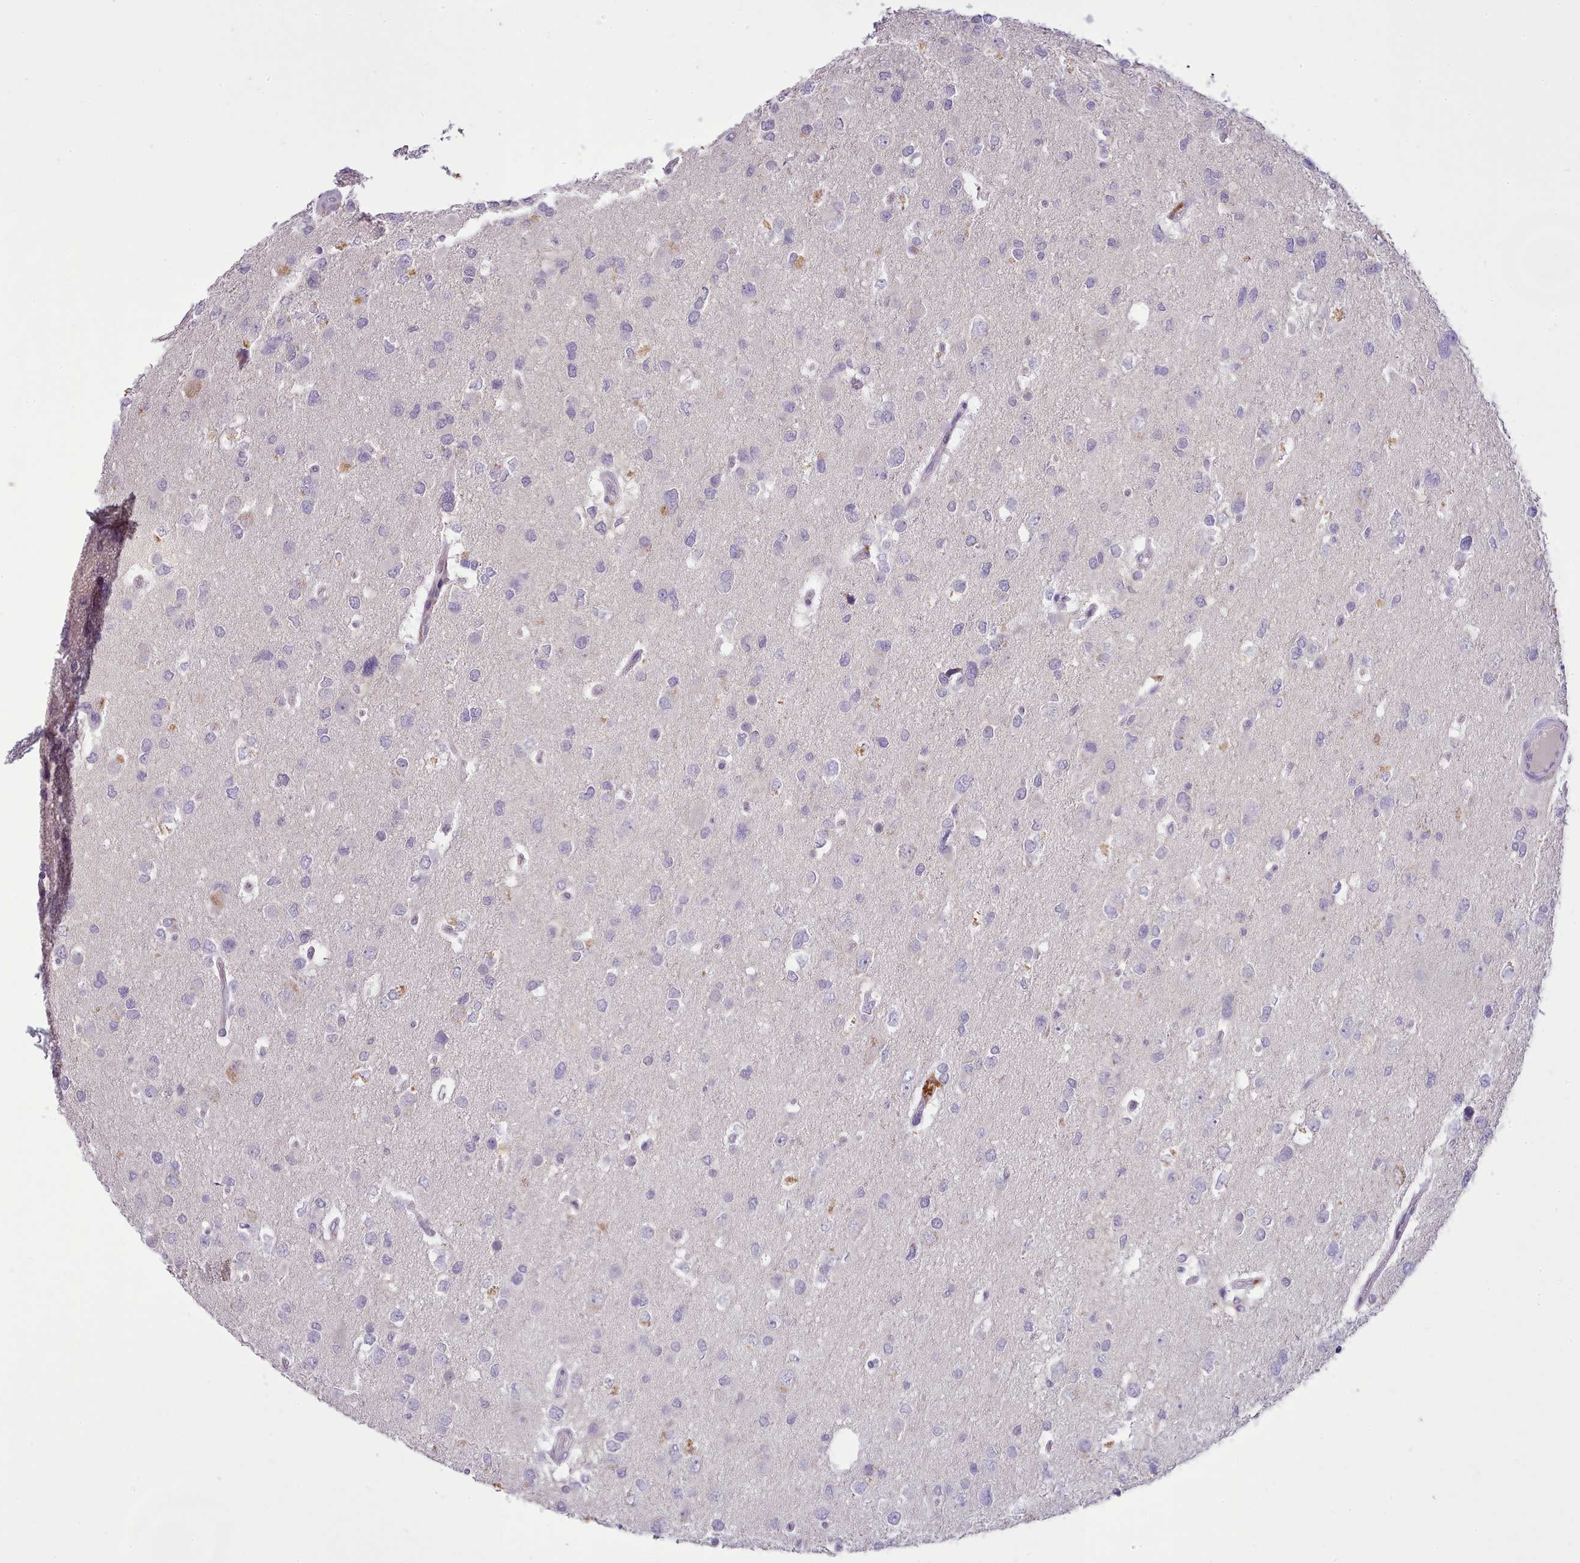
{"staining": {"intensity": "negative", "quantity": "none", "location": "none"}, "tissue": "glioma", "cell_type": "Tumor cells", "image_type": "cancer", "snomed": [{"axis": "morphology", "description": "Glioma, malignant, High grade"}, {"axis": "topography", "description": "Brain"}], "caption": "Immunohistochemistry (IHC) of human glioma displays no positivity in tumor cells.", "gene": "FAM83E", "patient": {"sex": "male", "age": 53}}